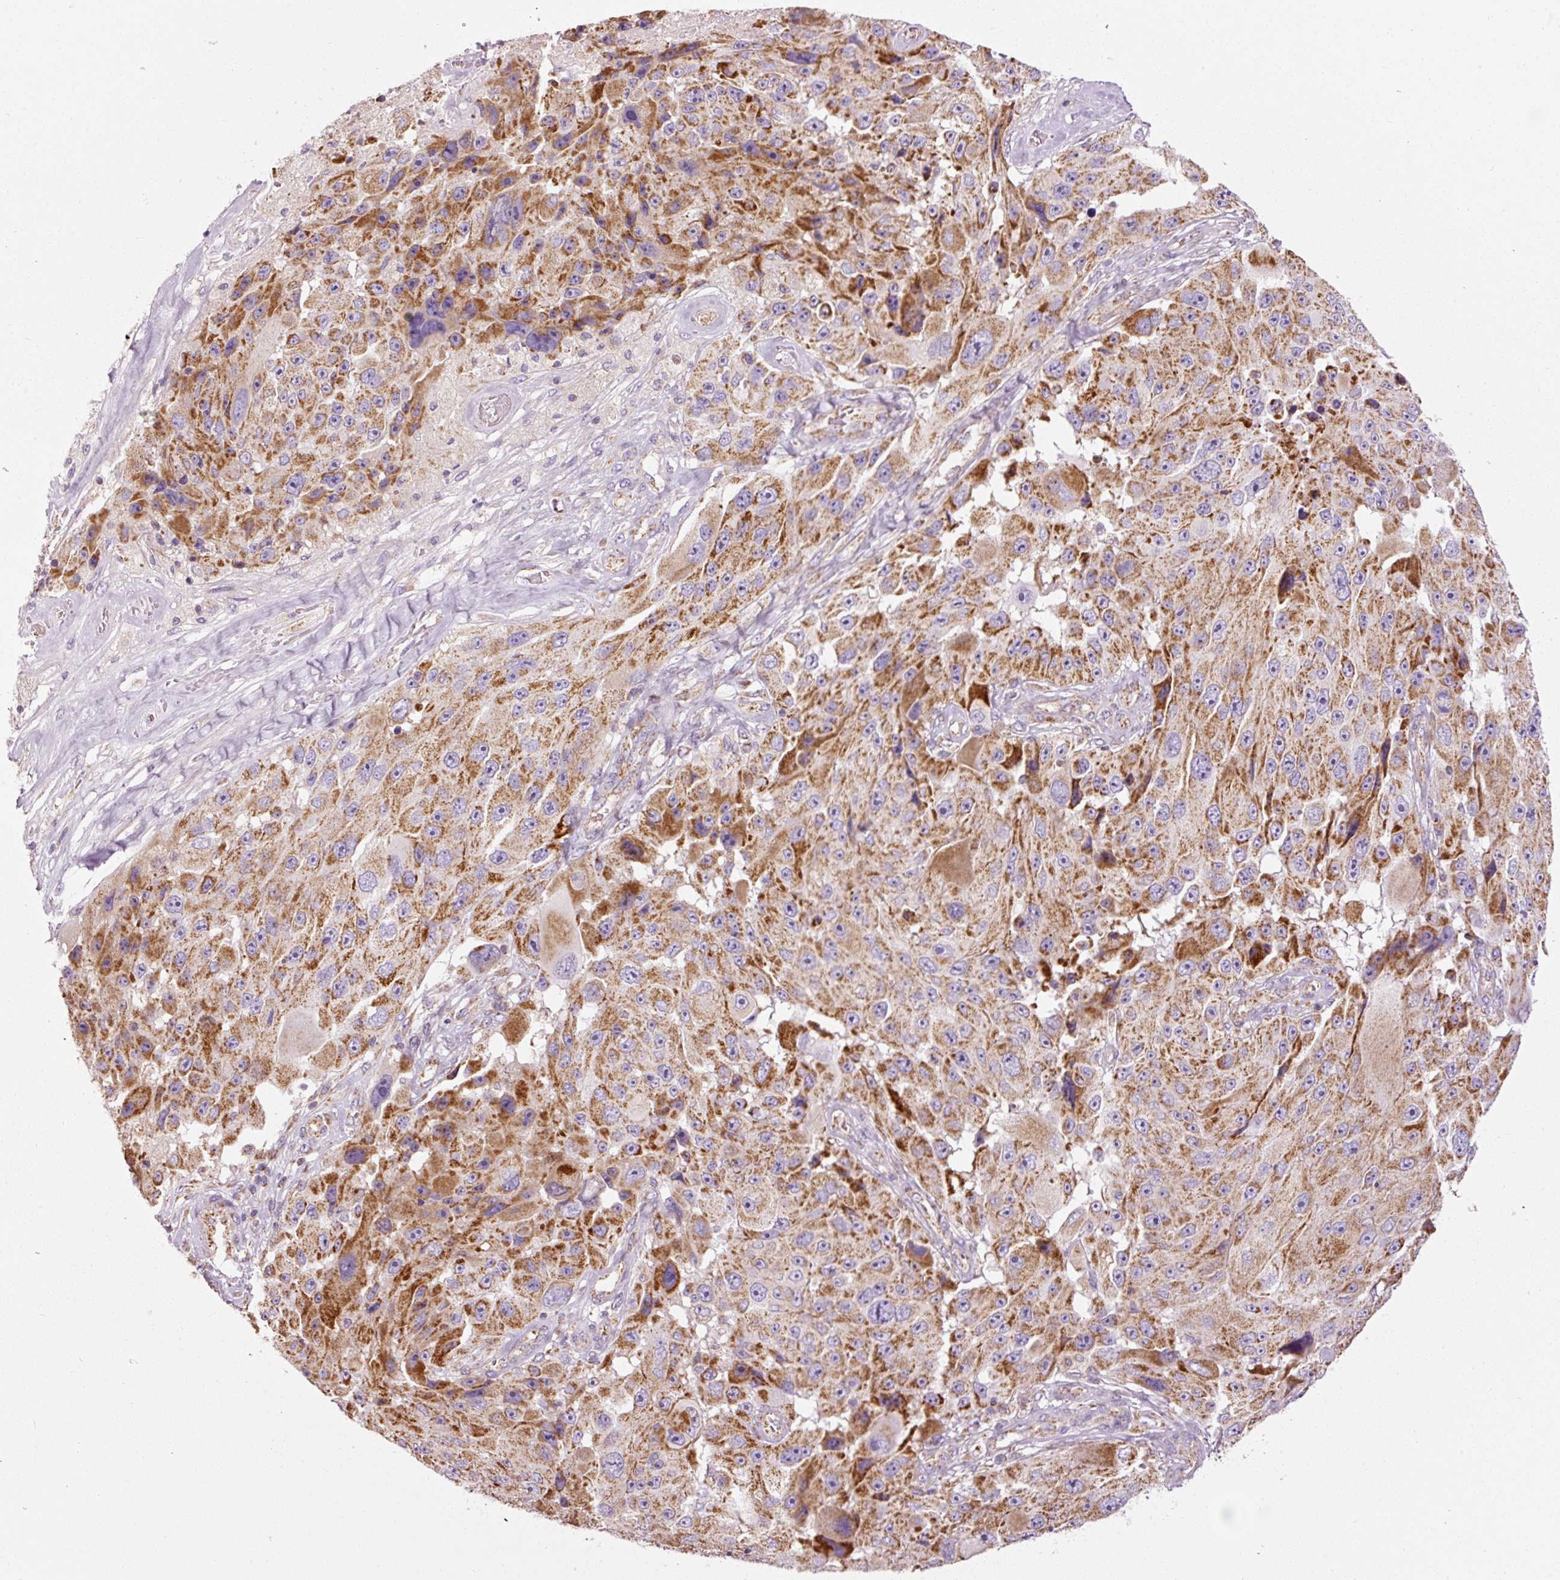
{"staining": {"intensity": "strong", "quantity": ">75%", "location": "cytoplasmic/membranous"}, "tissue": "melanoma", "cell_type": "Tumor cells", "image_type": "cancer", "snomed": [{"axis": "morphology", "description": "Malignant melanoma, Metastatic site"}, {"axis": "topography", "description": "Lymph node"}], "caption": "Immunohistochemical staining of human malignant melanoma (metastatic site) exhibits high levels of strong cytoplasmic/membranous protein expression in about >75% of tumor cells.", "gene": "NDUFB4", "patient": {"sex": "male", "age": 62}}